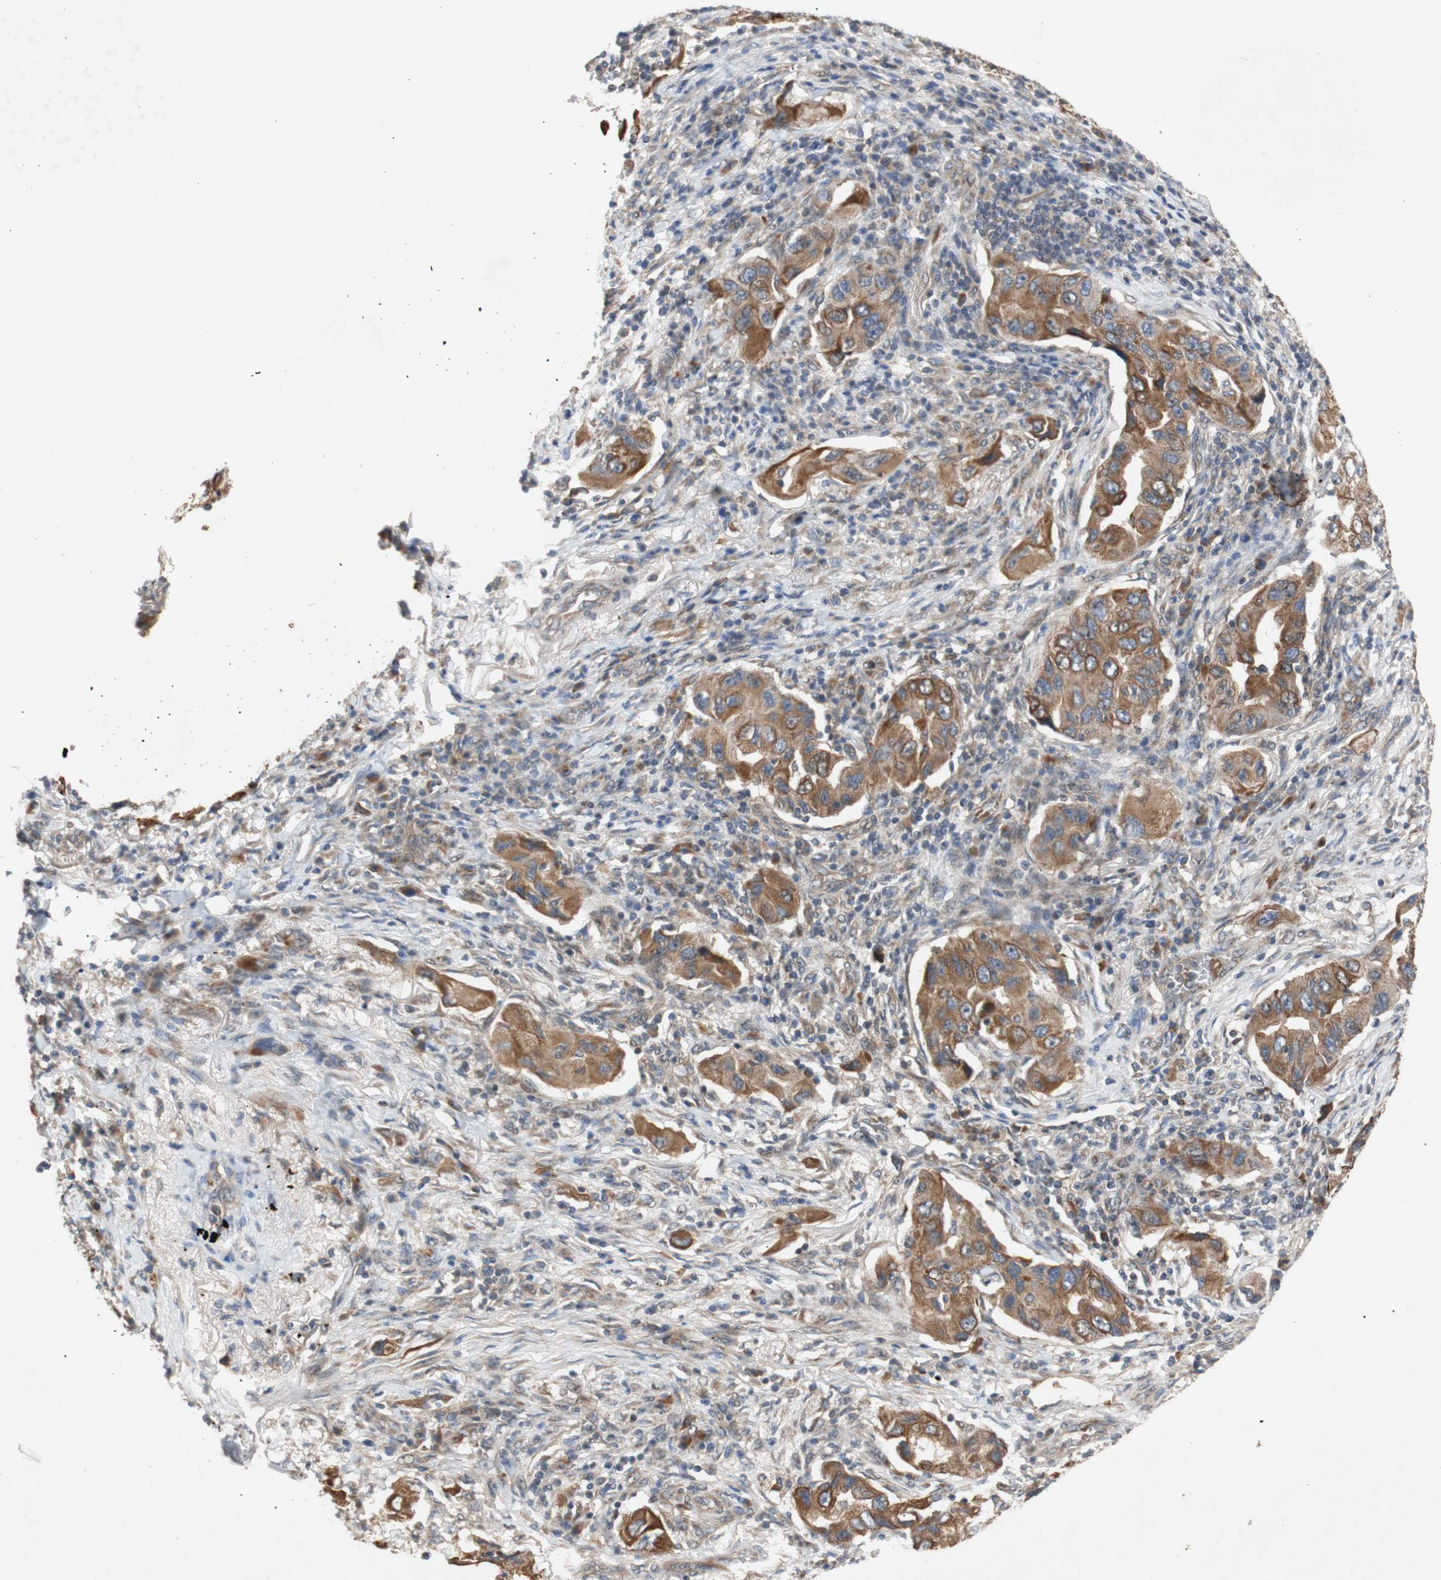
{"staining": {"intensity": "moderate", "quantity": ">75%", "location": "cytoplasmic/membranous"}, "tissue": "lung cancer", "cell_type": "Tumor cells", "image_type": "cancer", "snomed": [{"axis": "morphology", "description": "Adenocarcinoma, NOS"}, {"axis": "topography", "description": "Lung"}], "caption": "This micrograph demonstrates immunohistochemistry (IHC) staining of adenocarcinoma (lung), with medium moderate cytoplasmic/membranous positivity in approximately >75% of tumor cells.", "gene": "PKN1", "patient": {"sex": "female", "age": 65}}